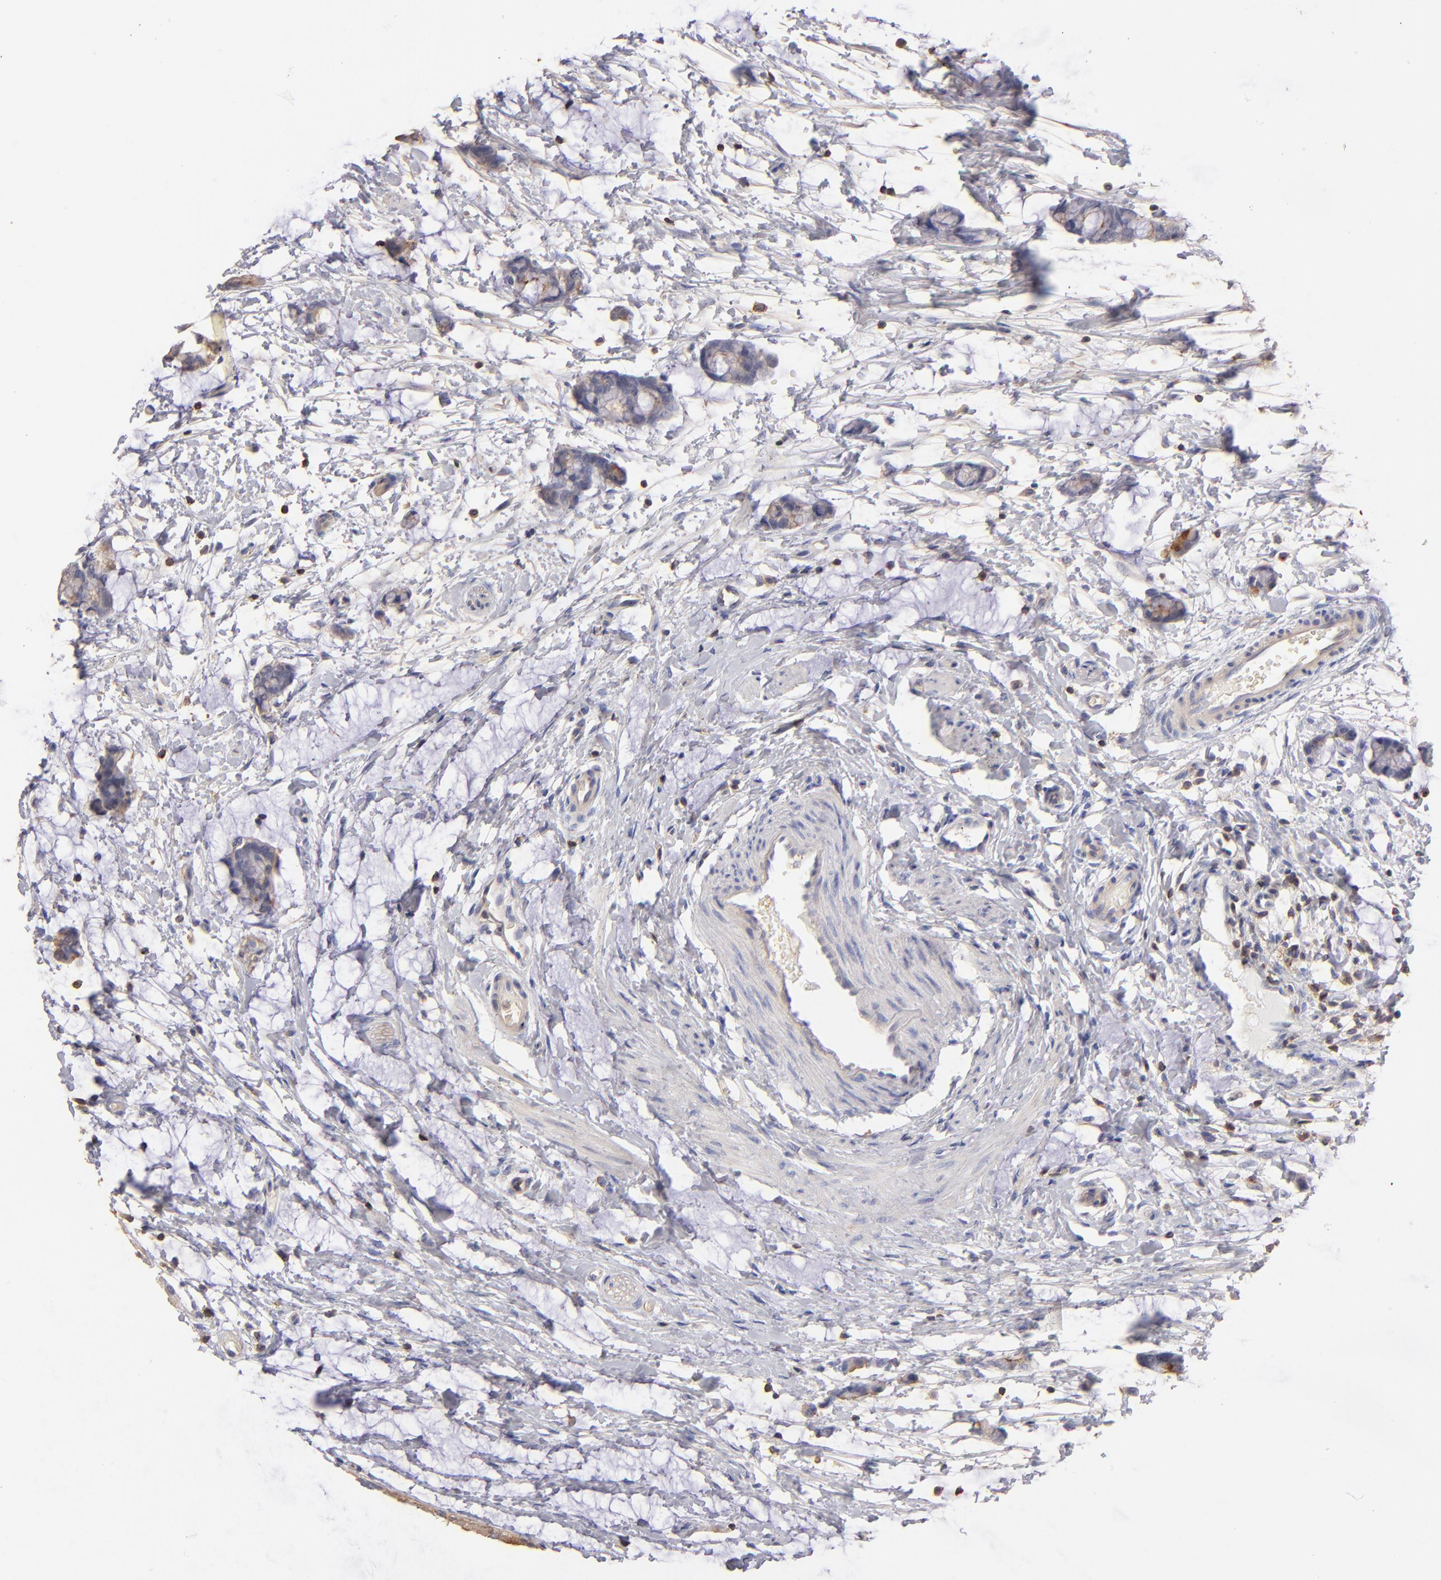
{"staining": {"intensity": "weak", "quantity": "25%-75%", "location": "cytoplasmic/membranous"}, "tissue": "colorectal cancer", "cell_type": "Tumor cells", "image_type": "cancer", "snomed": [{"axis": "morphology", "description": "Adenocarcinoma, NOS"}, {"axis": "topography", "description": "Colon"}], "caption": "Adenocarcinoma (colorectal) tissue shows weak cytoplasmic/membranous positivity in about 25%-75% of tumor cells, visualized by immunohistochemistry.", "gene": "ABCB1", "patient": {"sex": "male", "age": 14}}